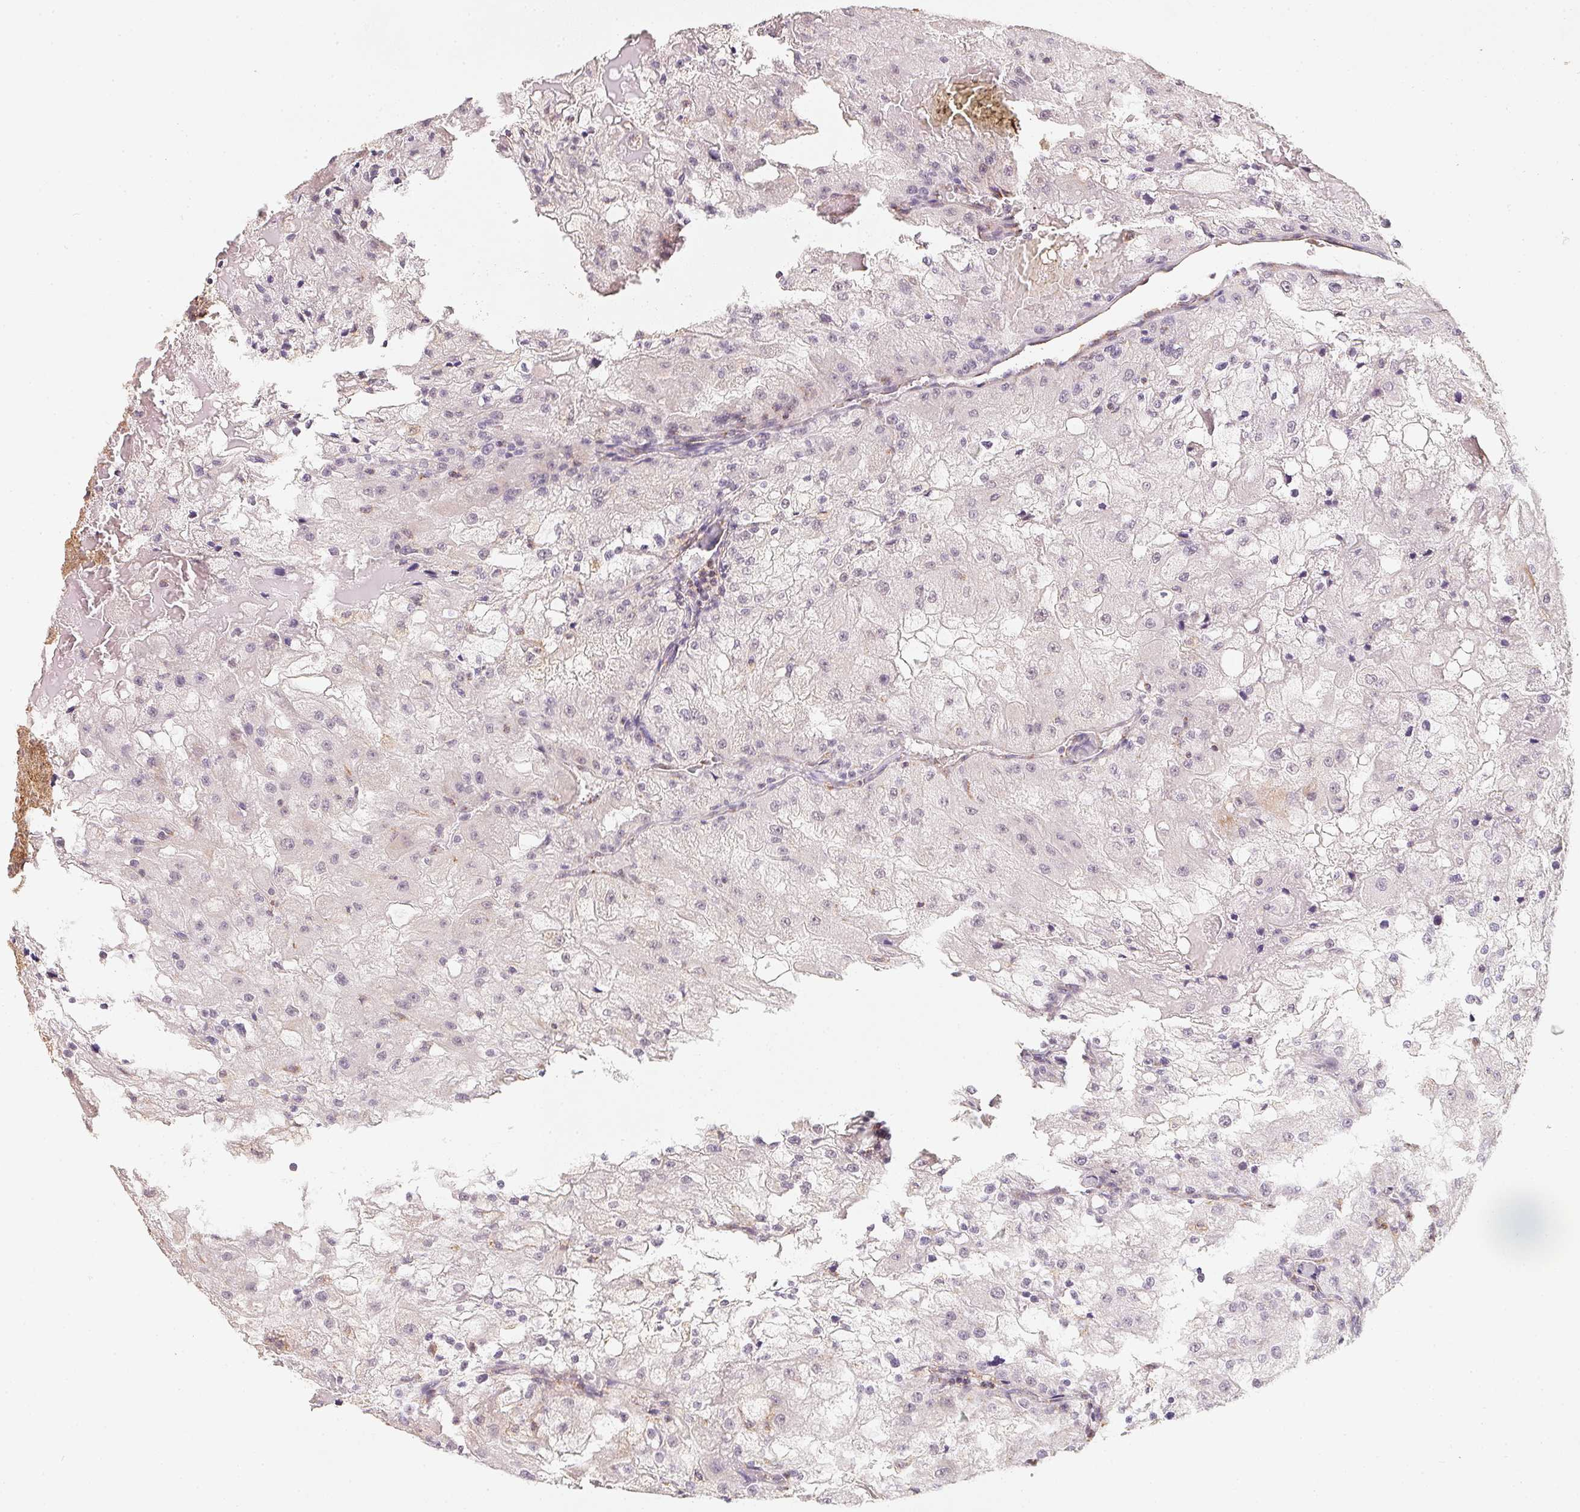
{"staining": {"intensity": "negative", "quantity": "none", "location": "none"}, "tissue": "renal cancer", "cell_type": "Tumor cells", "image_type": "cancer", "snomed": [{"axis": "morphology", "description": "Adenocarcinoma, NOS"}, {"axis": "topography", "description": "Kidney"}], "caption": "Tumor cells are negative for protein expression in human renal cancer.", "gene": "NDUFS6", "patient": {"sex": "female", "age": 74}}